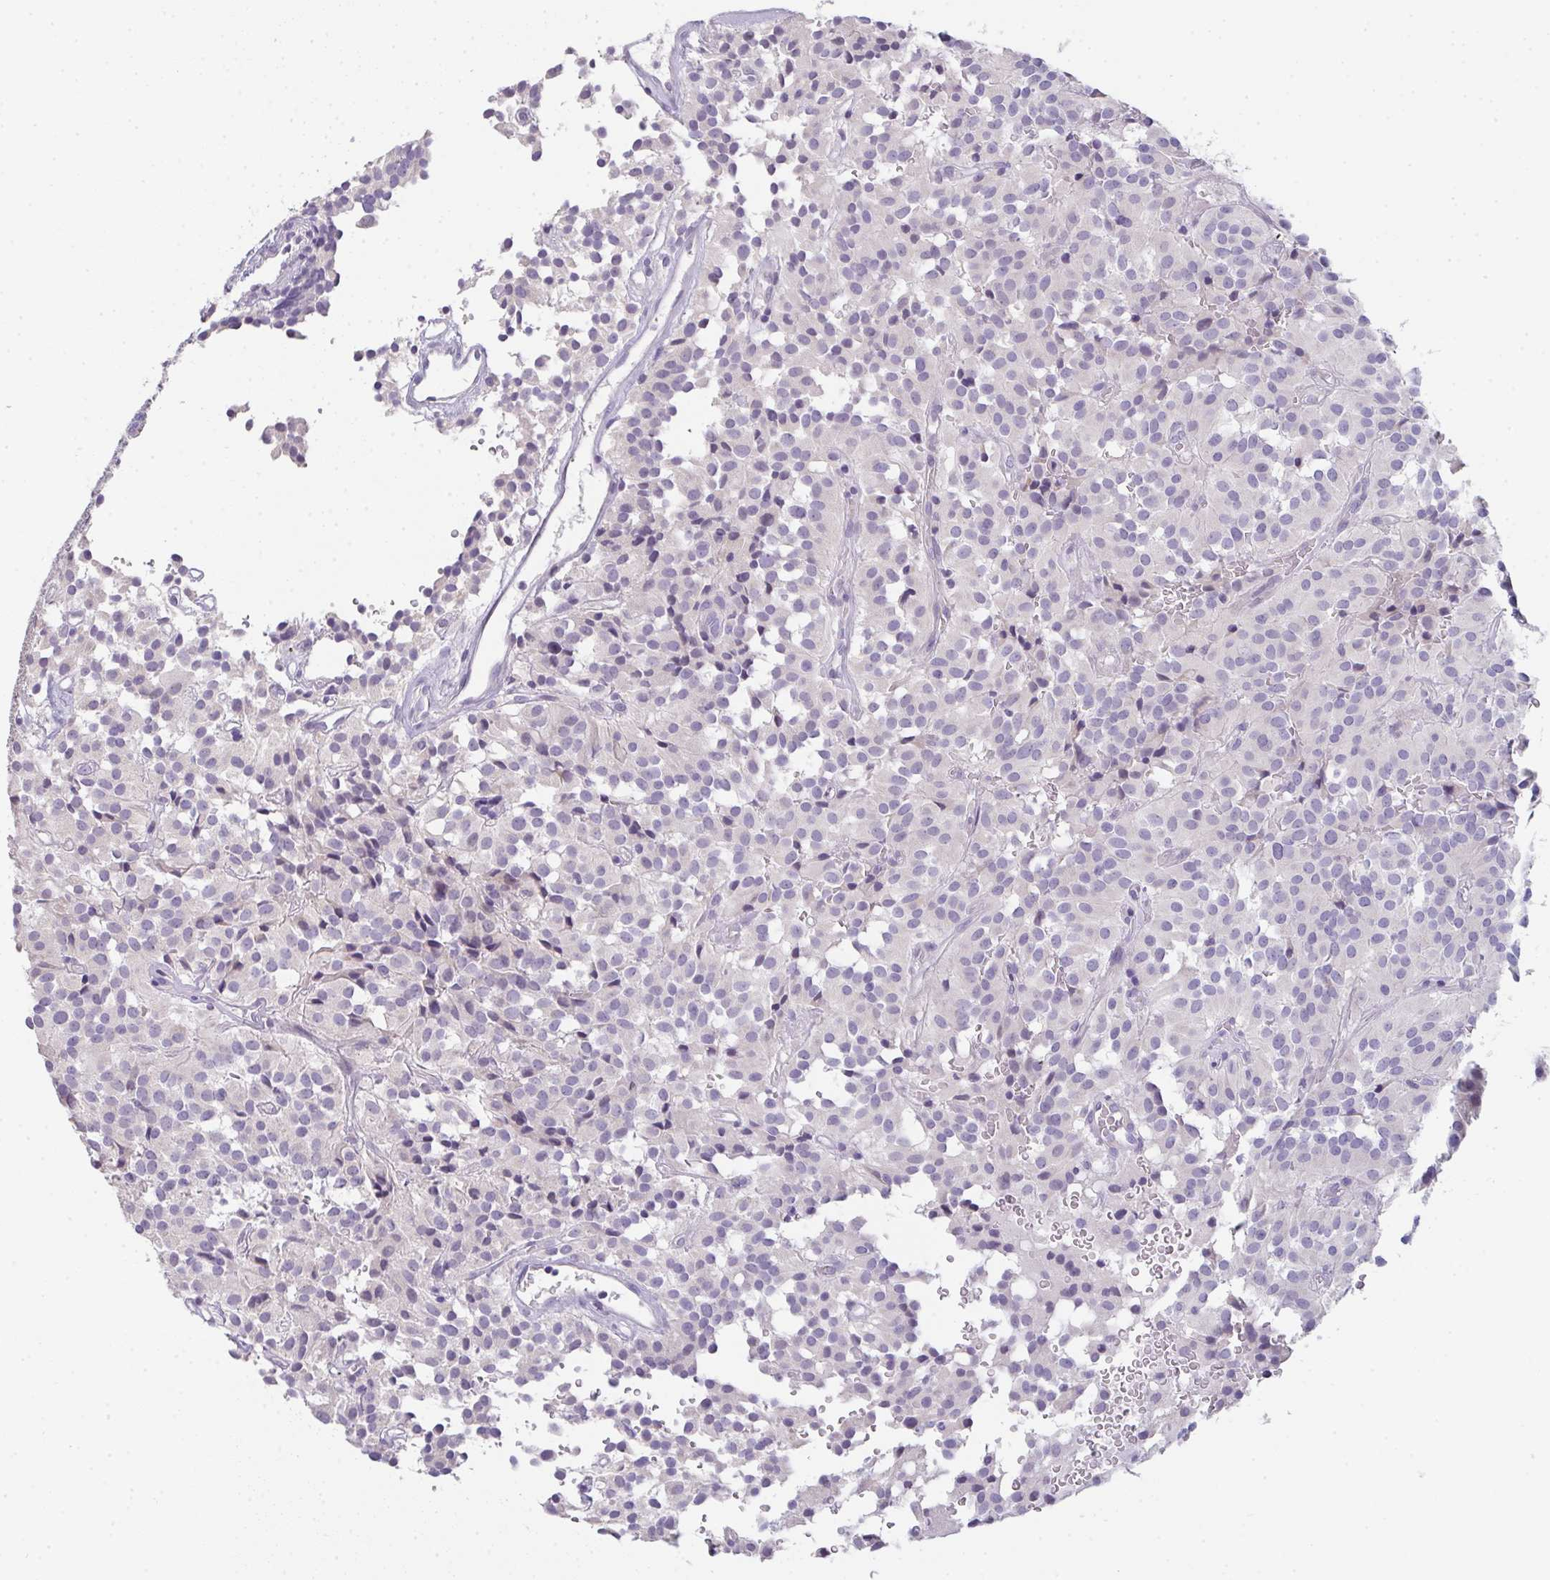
{"staining": {"intensity": "negative", "quantity": "none", "location": "none"}, "tissue": "glioma", "cell_type": "Tumor cells", "image_type": "cancer", "snomed": [{"axis": "morphology", "description": "Glioma, malignant, Low grade"}, {"axis": "topography", "description": "Brain"}], "caption": "Protein analysis of malignant glioma (low-grade) shows no significant positivity in tumor cells. (DAB (3,3'-diaminobenzidine) immunohistochemistry (IHC) with hematoxylin counter stain).", "gene": "CACNA1S", "patient": {"sex": "male", "age": 42}}